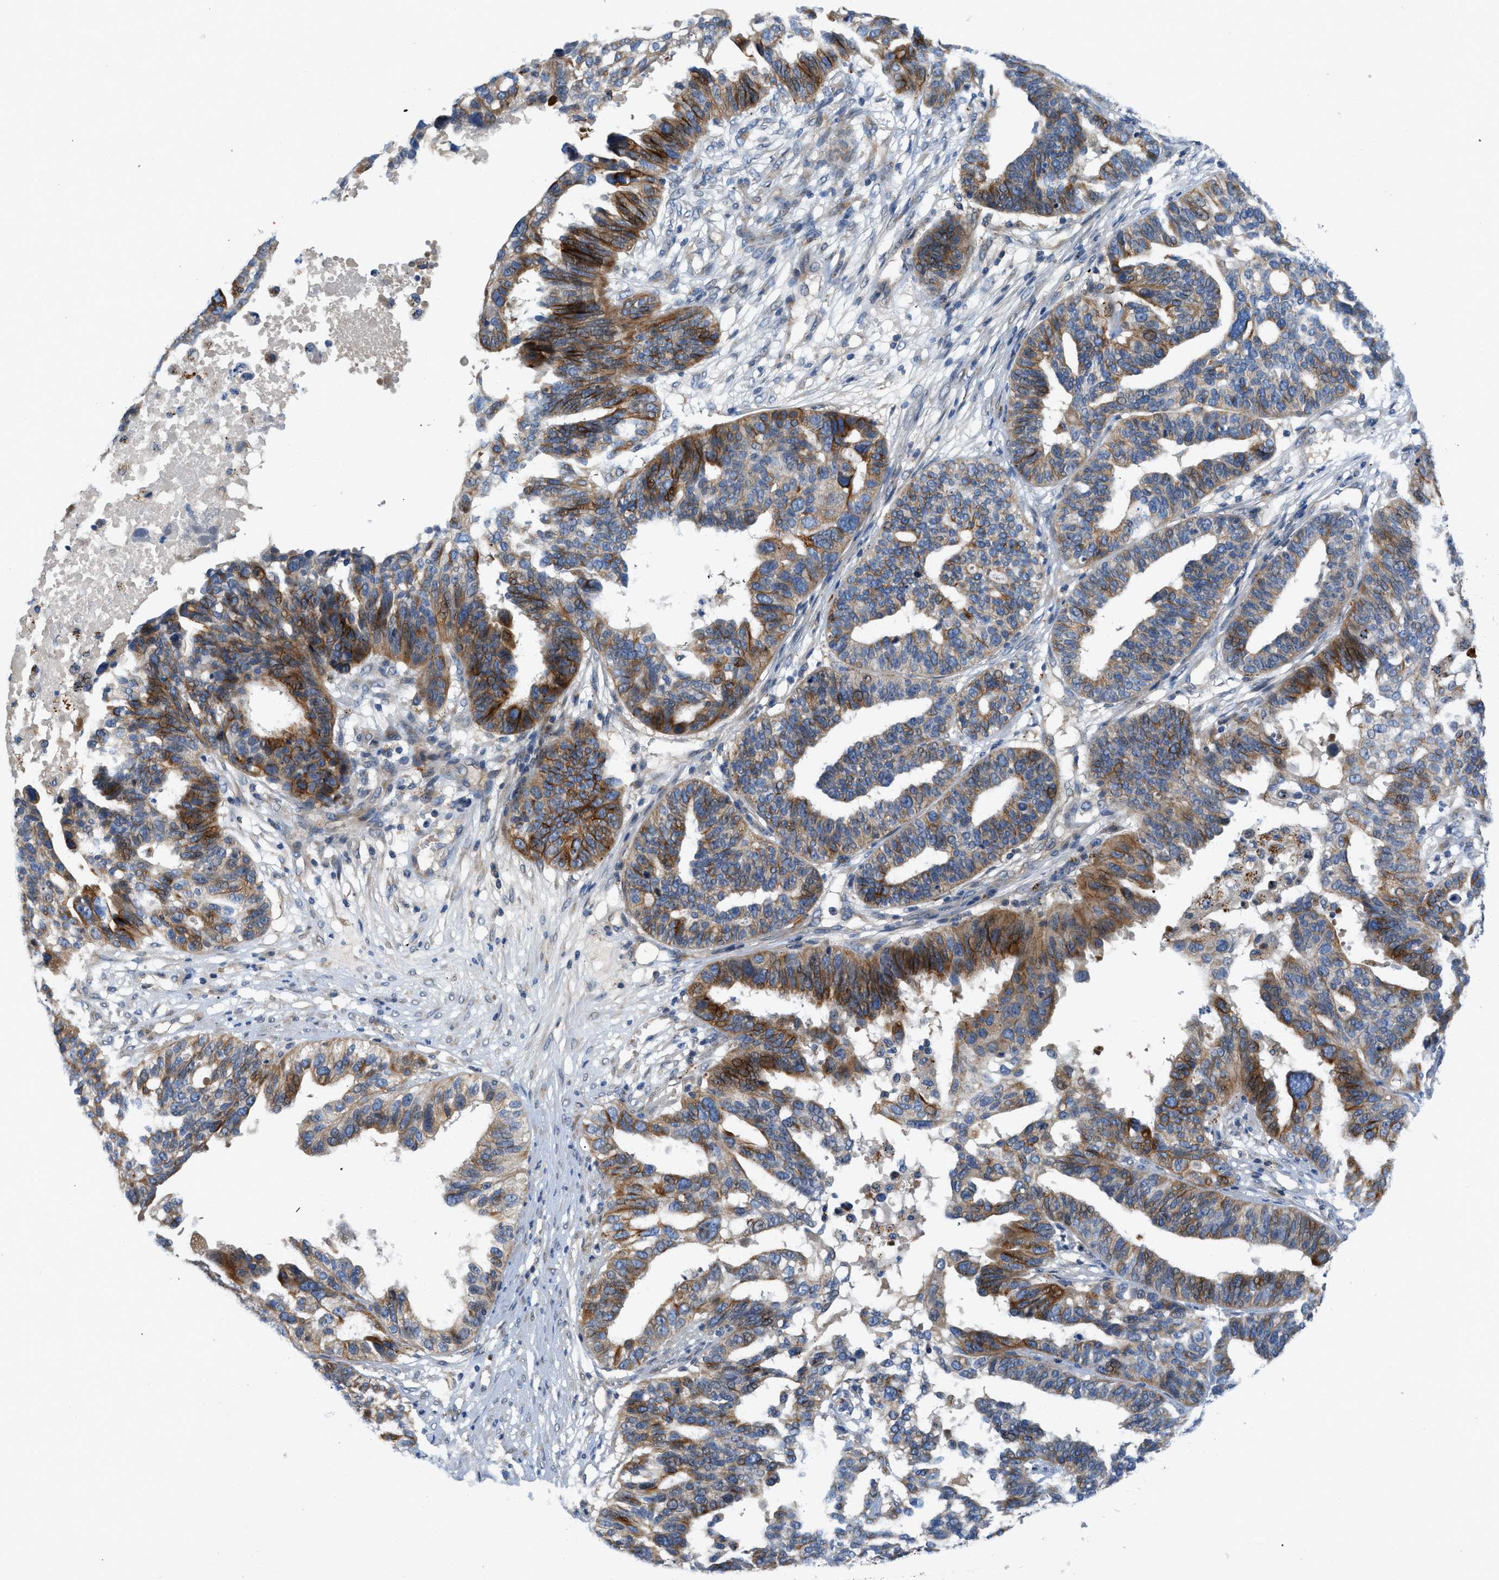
{"staining": {"intensity": "strong", "quantity": "25%-75%", "location": "cytoplasmic/membranous"}, "tissue": "ovarian cancer", "cell_type": "Tumor cells", "image_type": "cancer", "snomed": [{"axis": "morphology", "description": "Cystadenocarcinoma, serous, NOS"}, {"axis": "topography", "description": "Ovary"}], "caption": "Immunohistochemical staining of ovarian cancer exhibits strong cytoplasmic/membranous protein expression in approximately 25%-75% of tumor cells.", "gene": "TMEM248", "patient": {"sex": "female", "age": 59}}